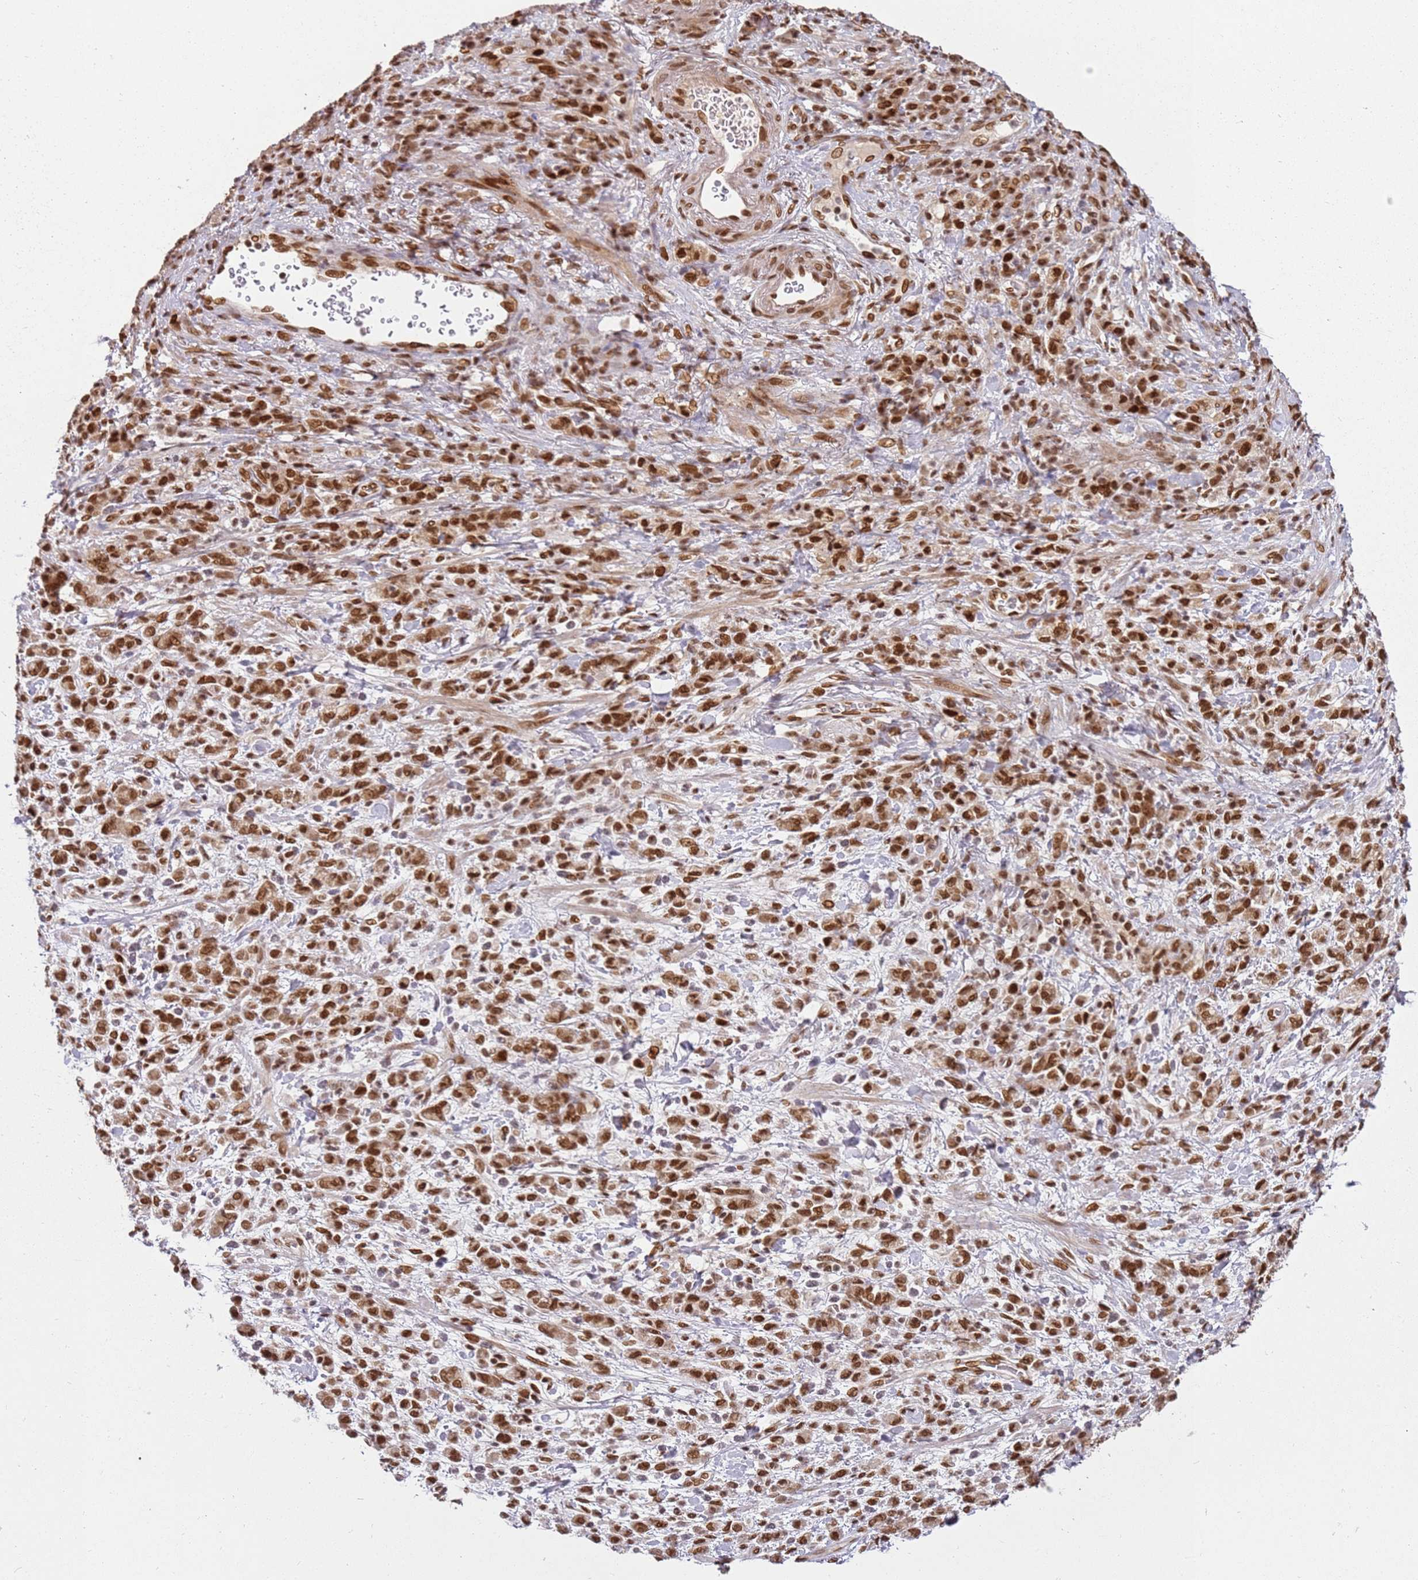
{"staining": {"intensity": "moderate", "quantity": ">75%", "location": "nuclear"}, "tissue": "stomach cancer", "cell_type": "Tumor cells", "image_type": "cancer", "snomed": [{"axis": "morphology", "description": "Adenocarcinoma, NOS"}, {"axis": "topography", "description": "Stomach"}], "caption": "Adenocarcinoma (stomach) was stained to show a protein in brown. There is medium levels of moderate nuclear positivity in approximately >75% of tumor cells.", "gene": "TENT4A", "patient": {"sex": "male", "age": 77}}